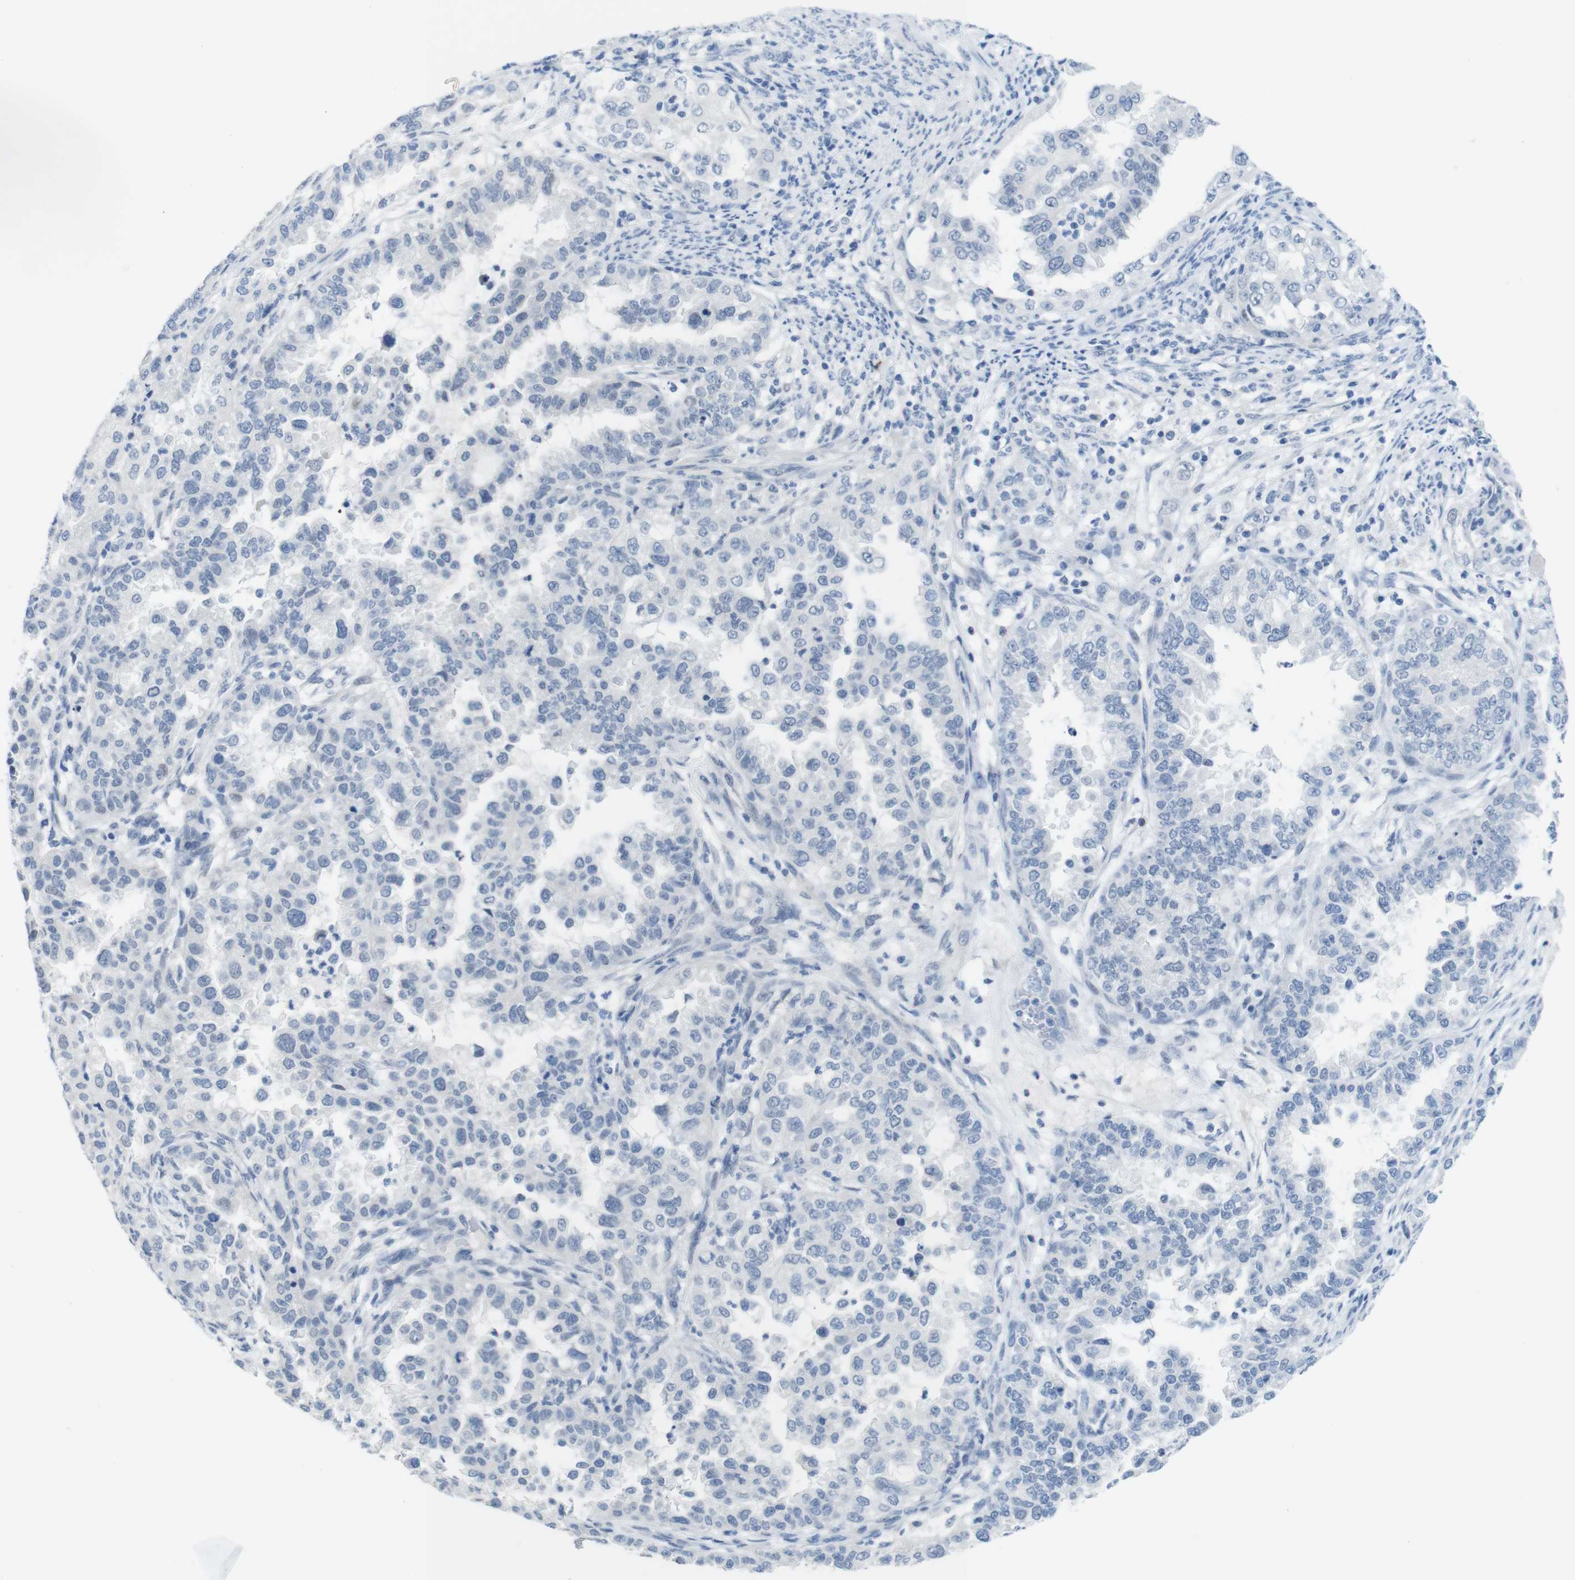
{"staining": {"intensity": "negative", "quantity": "none", "location": "none"}, "tissue": "endometrial cancer", "cell_type": "Tumor cells", "image_type": "cancer", "snomed": [{"axis": "morphology", "description": "Adenocarcinoma, NOS"}, {"axis": "topography", "description": "Endometrium"}], "caption": "A histopathology image of adenocarcinoma (endometrial) stained for a protein displays no brown staining in tumor cells.", "gene": "OPN1SW", "patient": {"sex": "female", "age": 85}}